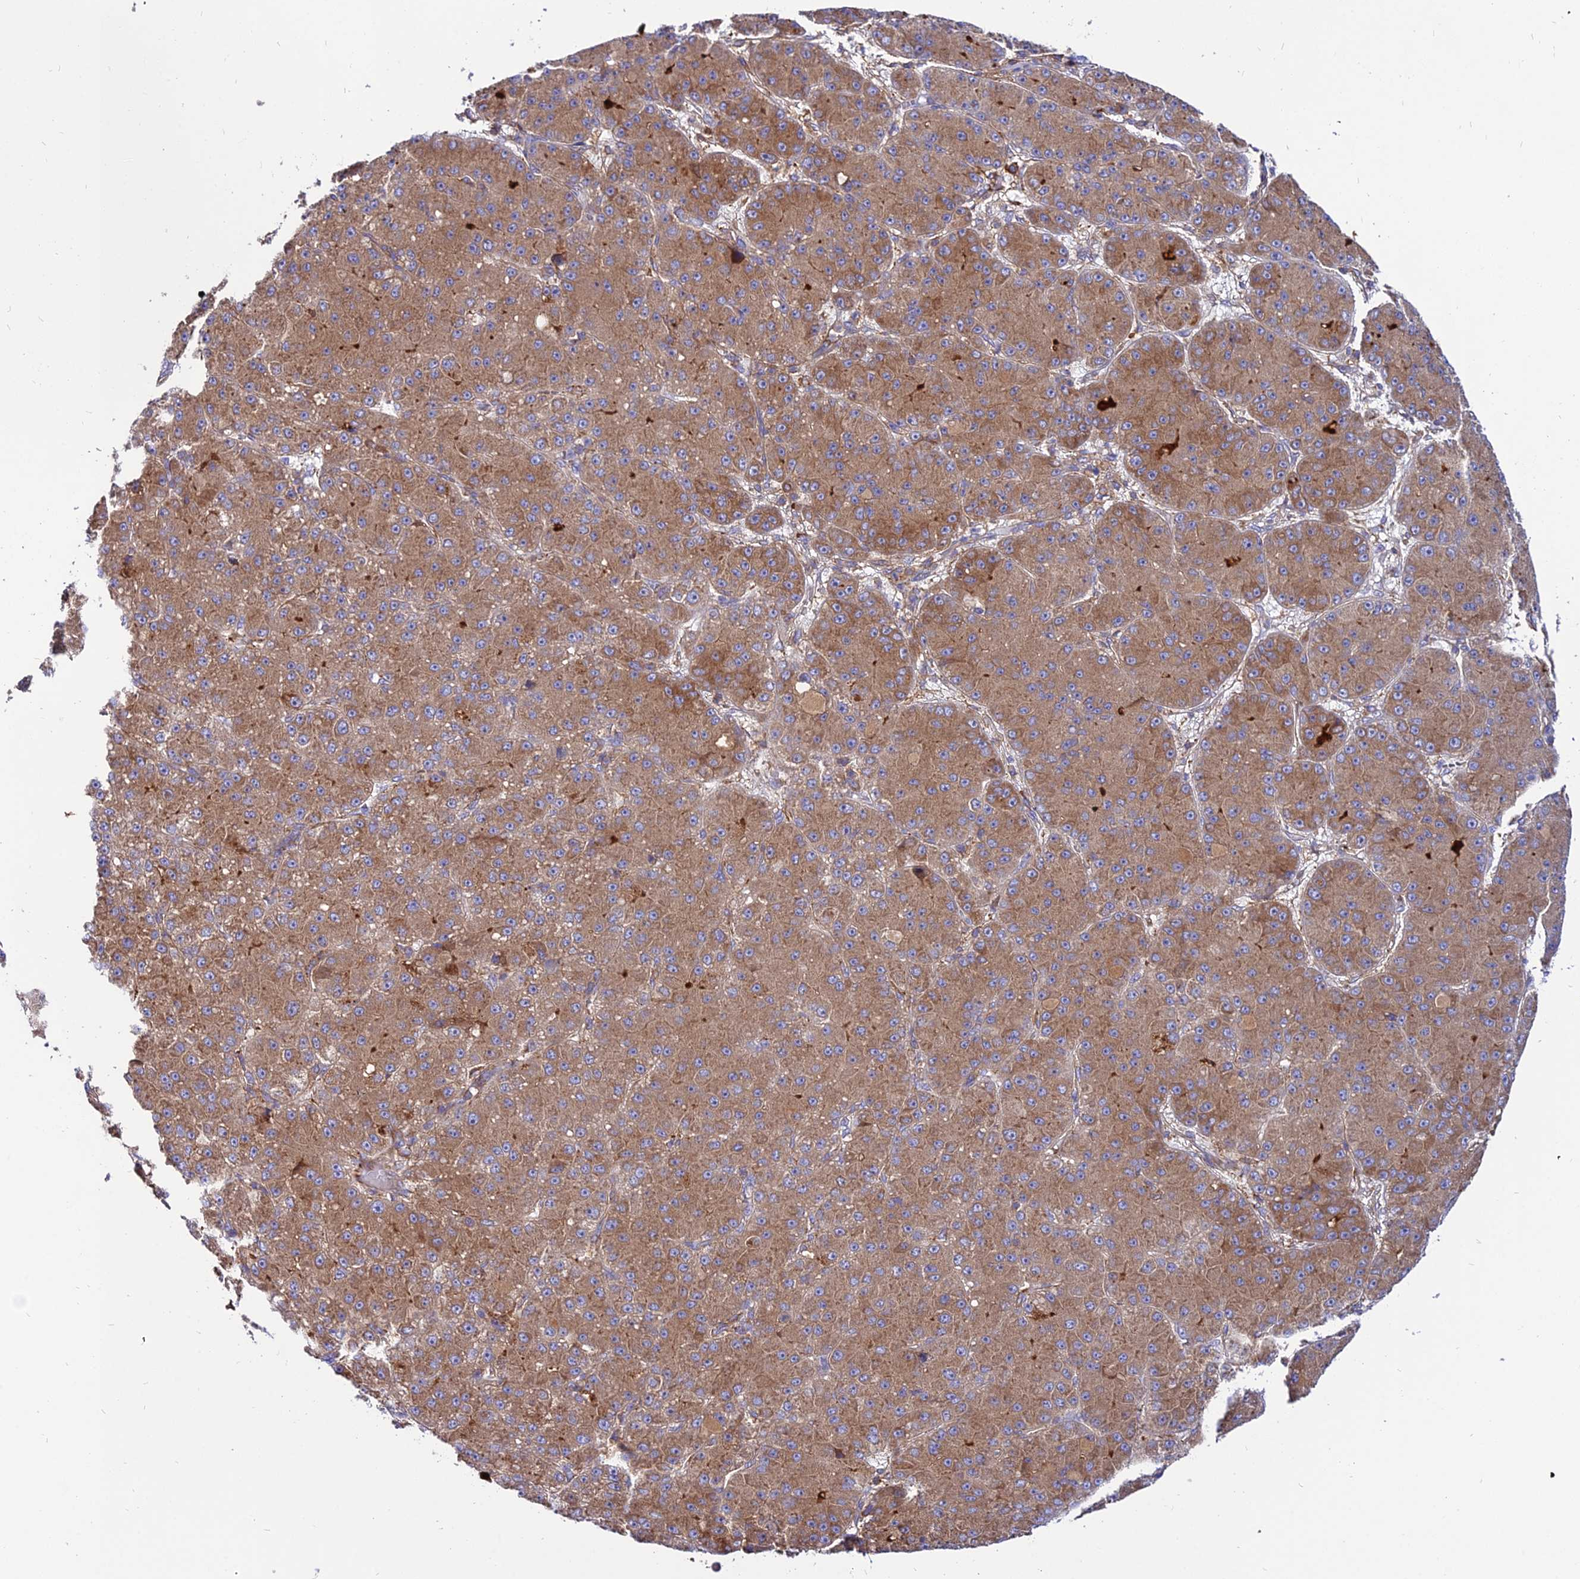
{"staining": {"intensity": "moderate", "quantity": ">75%", "location": "cytoplasmic/membranous"}, "tissue": "liver cancer", "cell_type": "Tumor cells", "image_type": "cancer", "snomed": [{"axis": "morphology", "description": "Carcinoma, Hepatocellular, NOS"}, {"axis": "topography", "description": "Liver"}], "caption": "A medium amount of moderate cytoplasmic/membranous expression is identified in about >75% of tumor cells in liver hepatocellular carcinoma tissue. (DAB IHC, brown staining for protein, blue staining for nuclei).", "gene": "PYM1", "patient": {"sex": "male", "age": 67}}